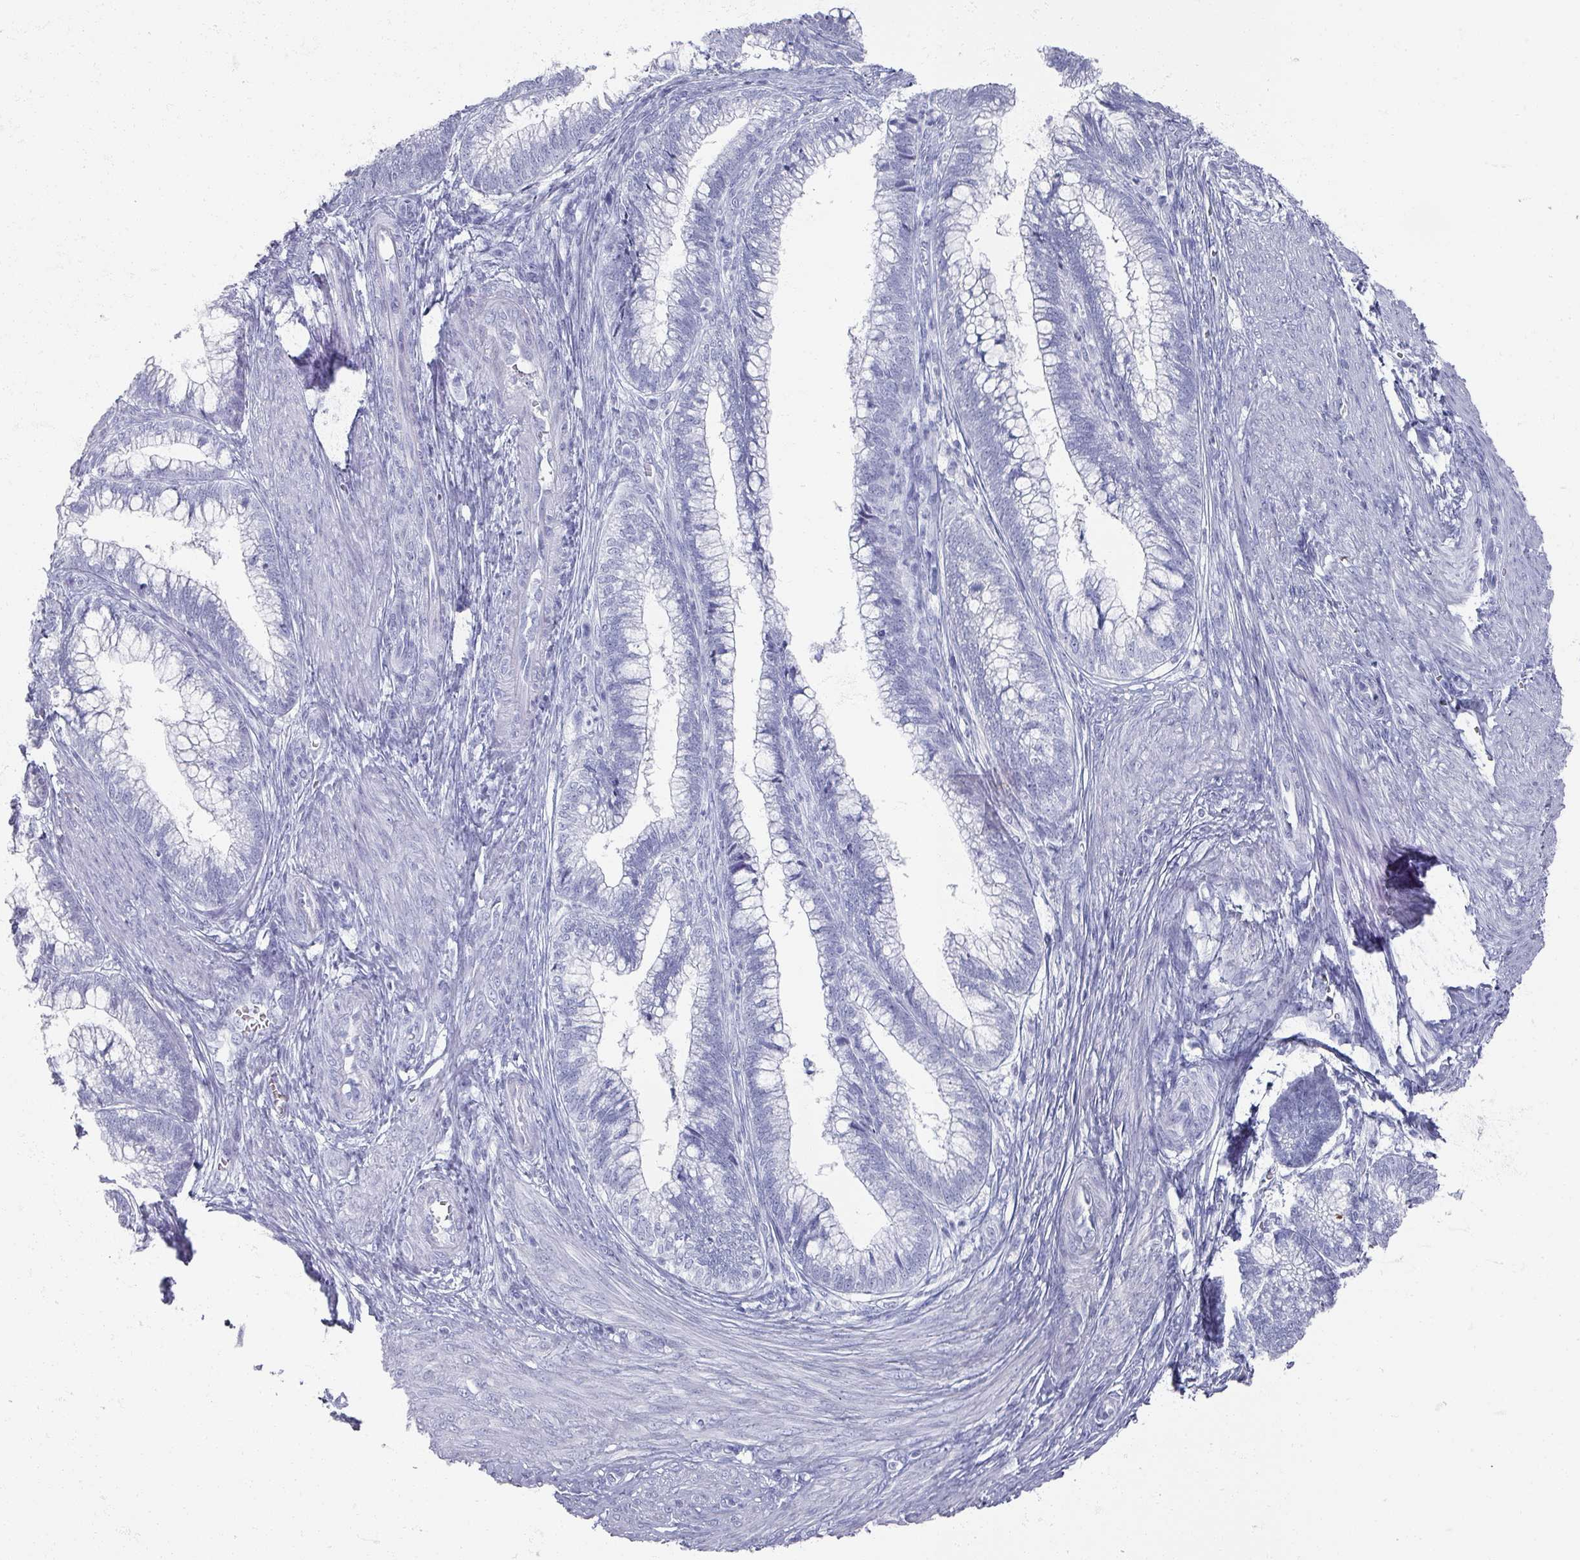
{"staining": {"intensity": "negative", "quantity": "none", "location": "none"}, "tissue": "cervical cancer", "cell_type": "Tumor cells", "image_type": "cancer", "snomed": [{"axis": "morphology", "description": "Adenocarcinoma, NOS"}, {"axis": "topography", "description": "Cervix"}], "caption": "High magnification brightfield microscopy of cervical adenocarcinoma stained with DAB (brown) and counterstained with hematoxylin (blue): tumor cells show no significant expression.", "gene": "OMG", "patient": {"sex": "female", "age": 44}}